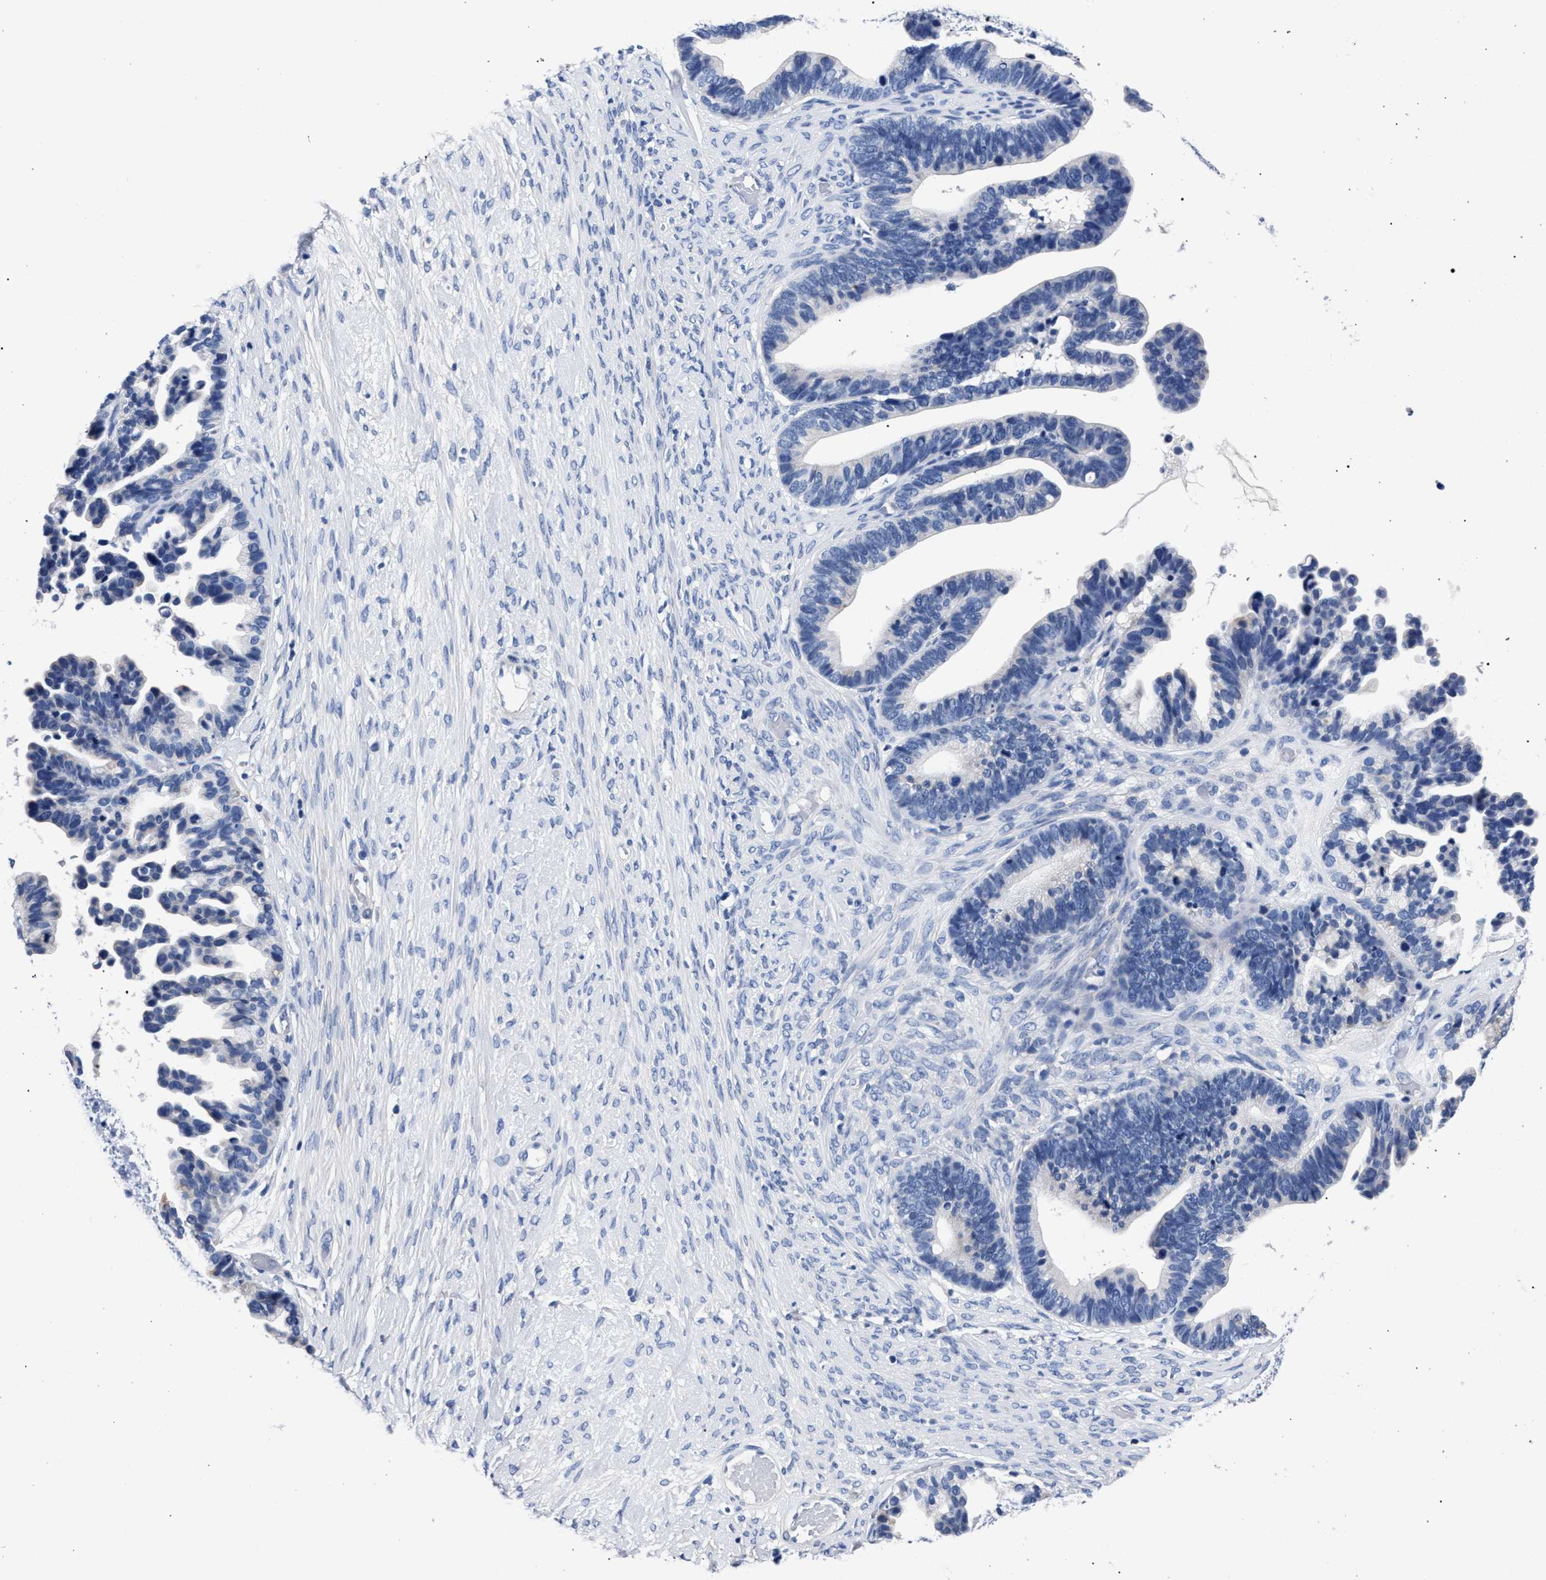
{"staining": {"intensity": "negative", "quantity": "none", "location": "none"}, "tissue": "ovarian cancer", "cell_type": "Tumor cells", "image_type": "cancer", "snomed": [{"axis": "morphology", "description": "Cystadenocarcinoma, serous, NOS"}, {"axis": "topography", "description": "Ovary"}], "caption": "Serous cystadenocarcinoma (ovarian) stained for a protein using IHC demonstrates no staining tumor cells.", "gene": "AKAP4", "patient": {"sex": "female", "age": 56}}